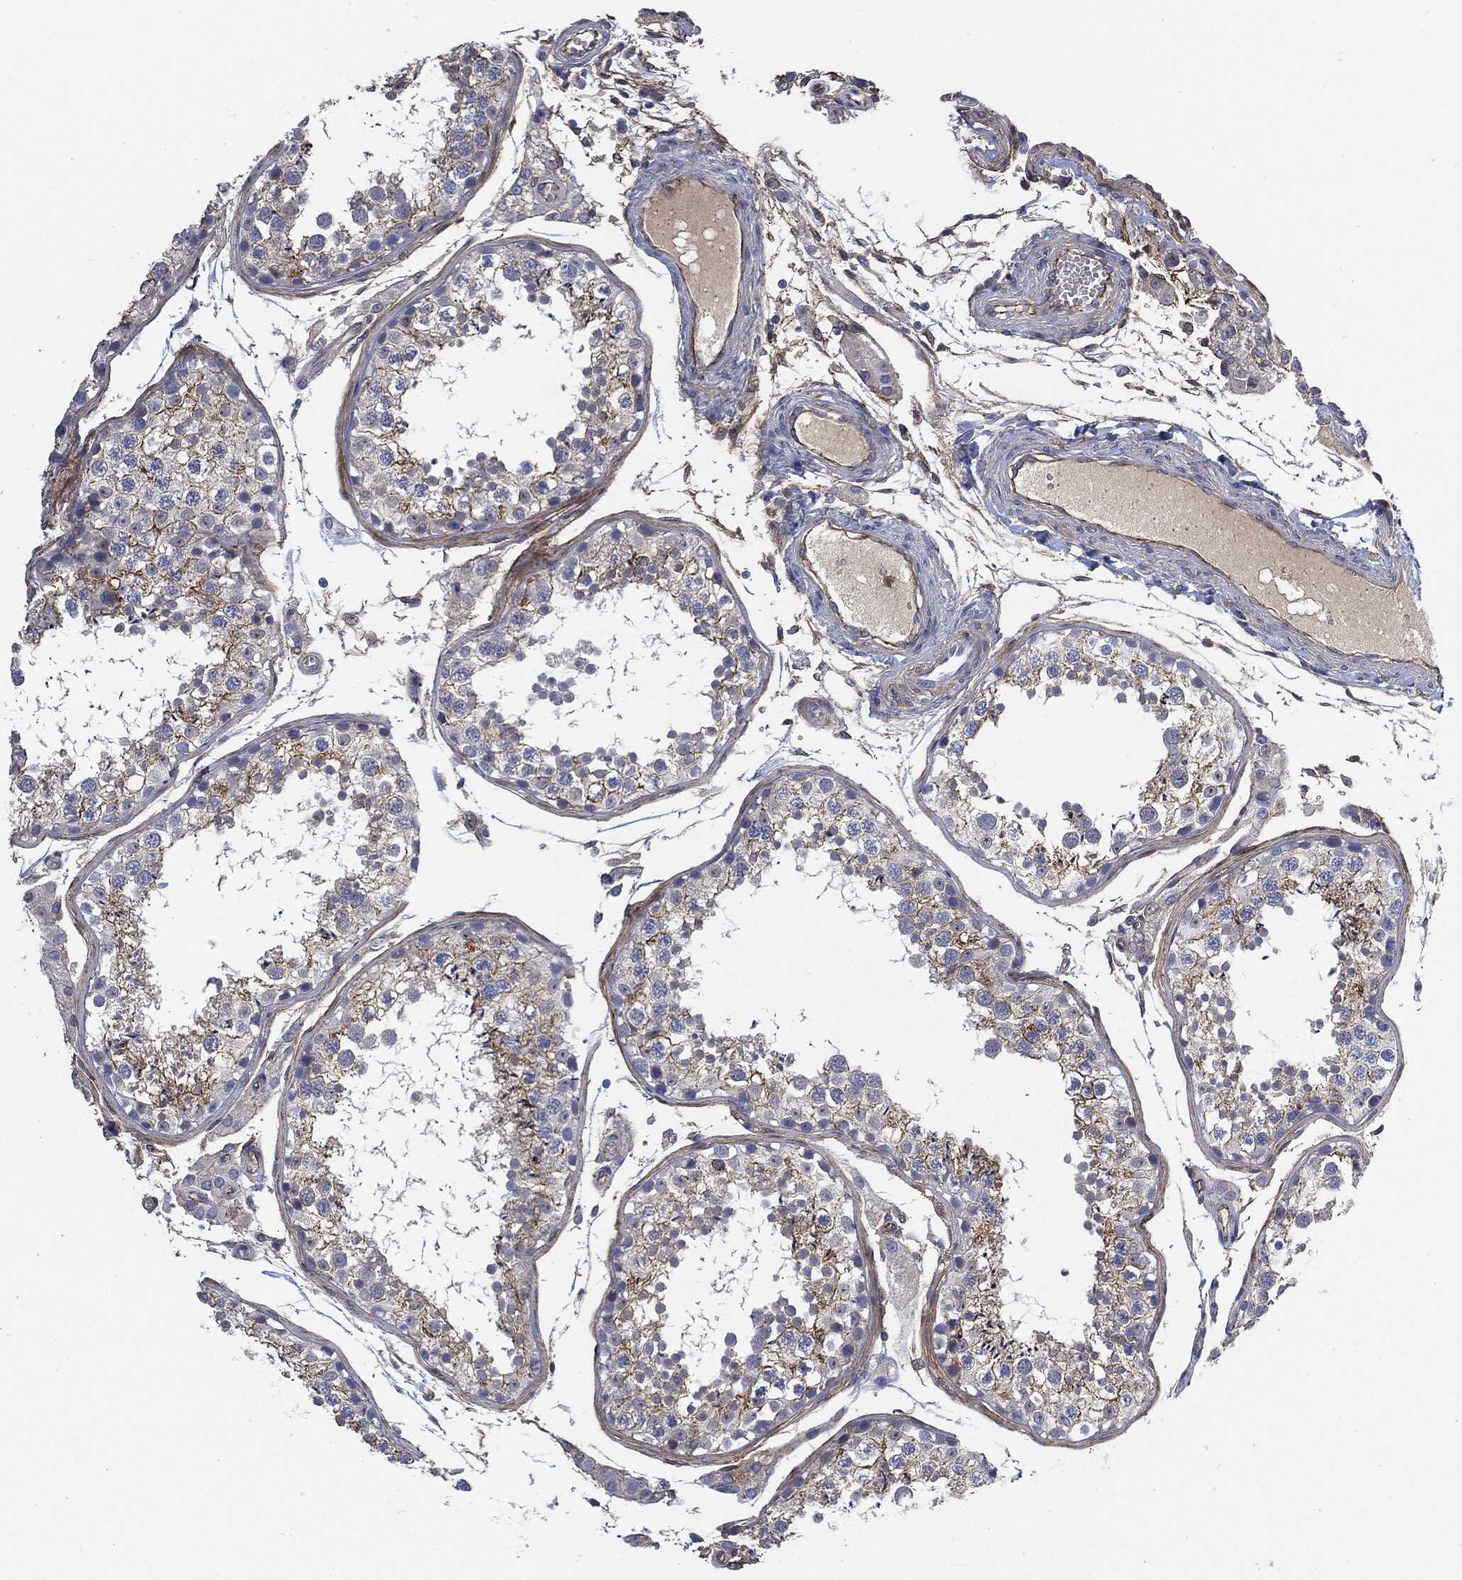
{"staining": {"intensity": "strong", "quantity": "<25%", "location": "cytoplasmic/membranous"}, "tissue": "testis", "cell_type": "Cells in seminiferous ducts", "image_type": "normal", "snomed": [{"axis": "morphology", "description": "Normal tissue, NOS"}, {"axis": "topography", "description": "Testis"}], "caption": "Strong cytoplasmic/membranous staining for a protein is identified in about <25% of cells in seminiferous ducts of benign testis using immunohistochemistry.", "gene": "SVIL", "patient": {"sex": "male", "age": 29}}